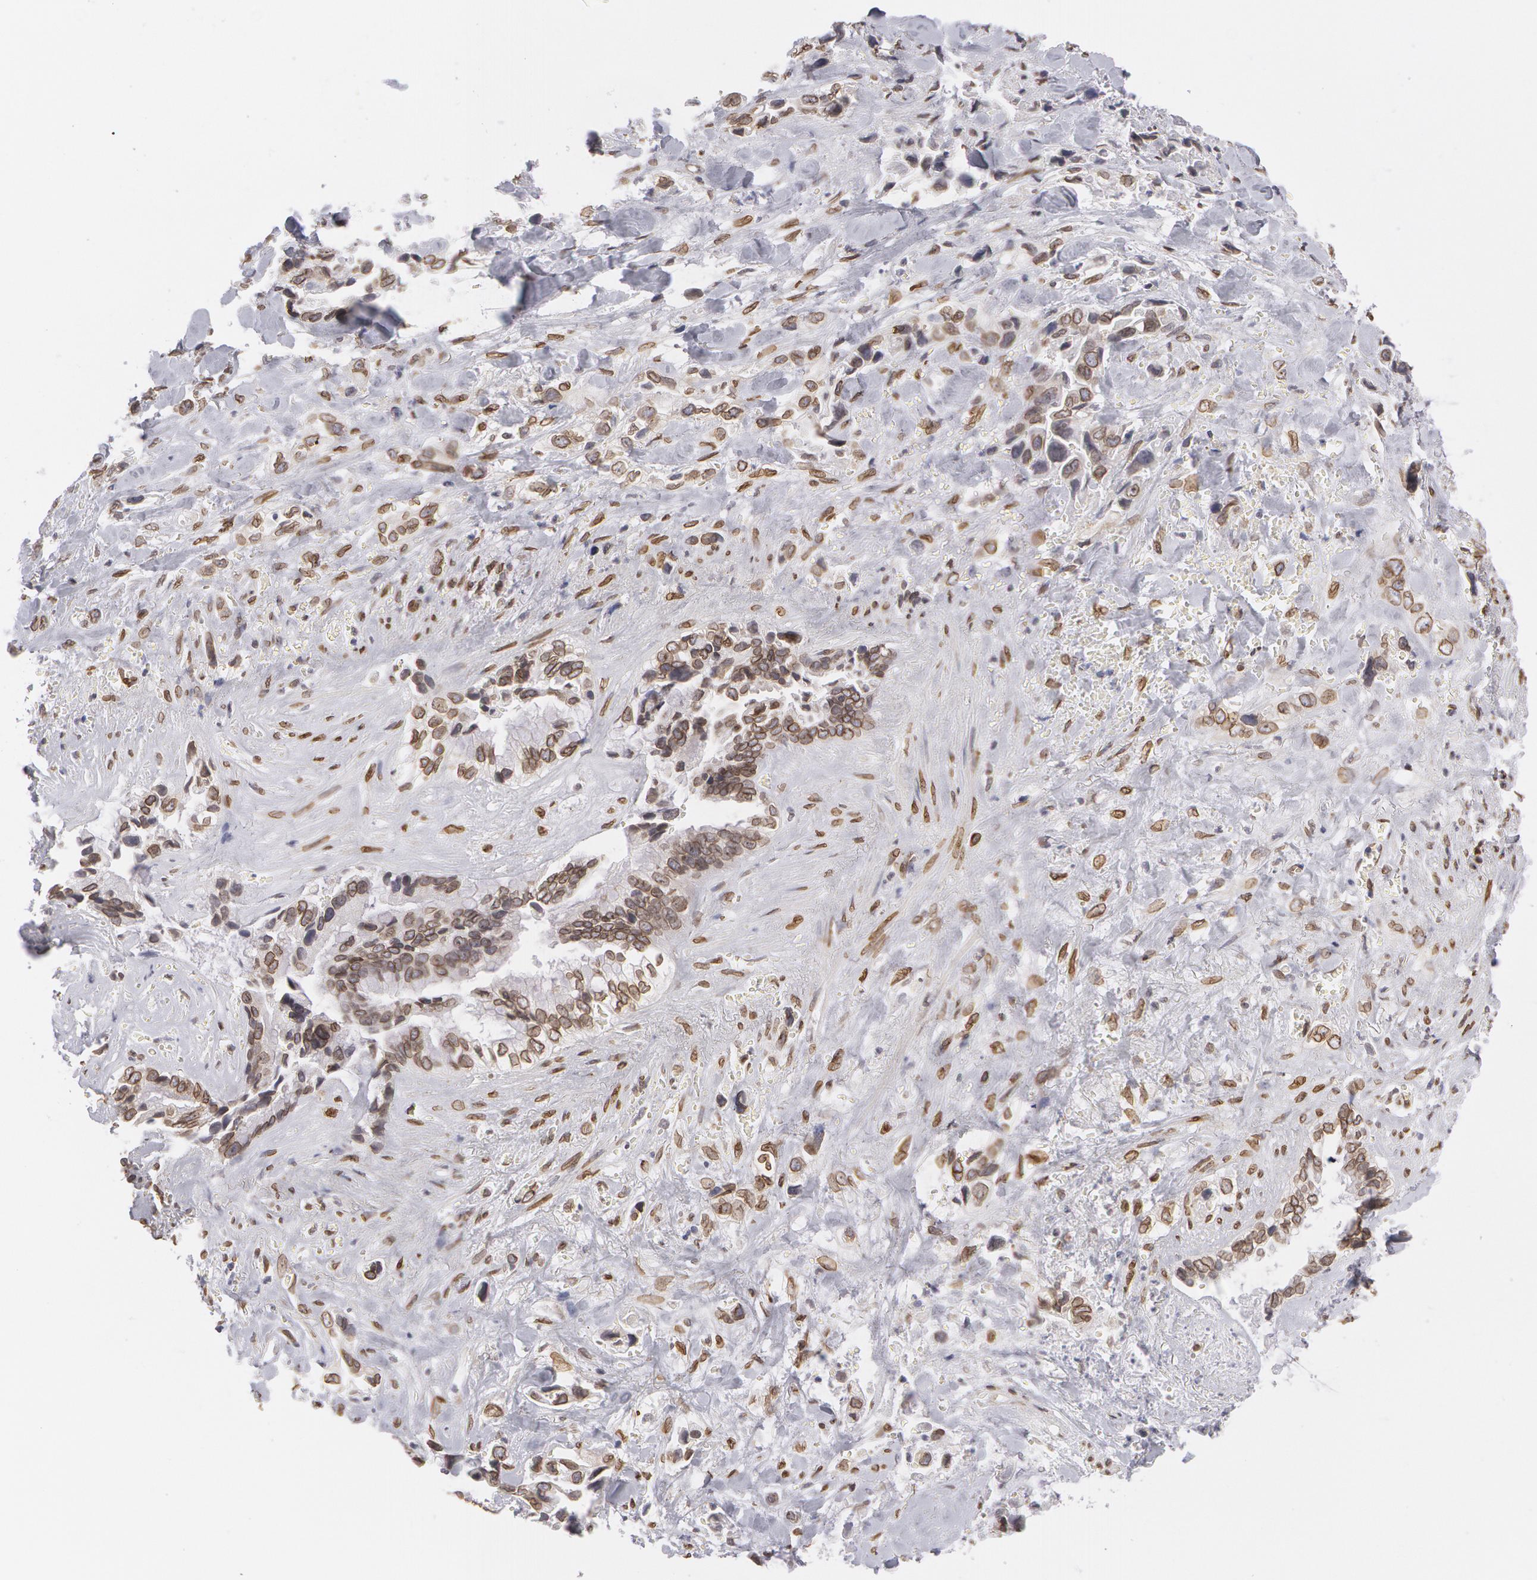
{"staining": {"intensity": "moderate", "quantity": "25%-75%", "location": "nuclear"}, "tissue": "pancreatic cancer", "cell_type": "Tumor cells", "image_type": "cancer", "snomed": [{"axis": "morphology", "description": "Adenocarcinoma, NOS"}, {"axis": "topography", "description": "Pancreas"}], "caption": "Immunohistochemical staining of pancreatic cancer demonstrates moderate nuclear protein expression in approximately 25%-75% of tumor cells. The protein is stained brown, and the nuclei are stained in blue (DAB (3,3'-diaminobenzidine) IHC with brightfield microscopy, high magnification).", "gene": "EMD", "patient": {"sex": "male", "age": 69}}